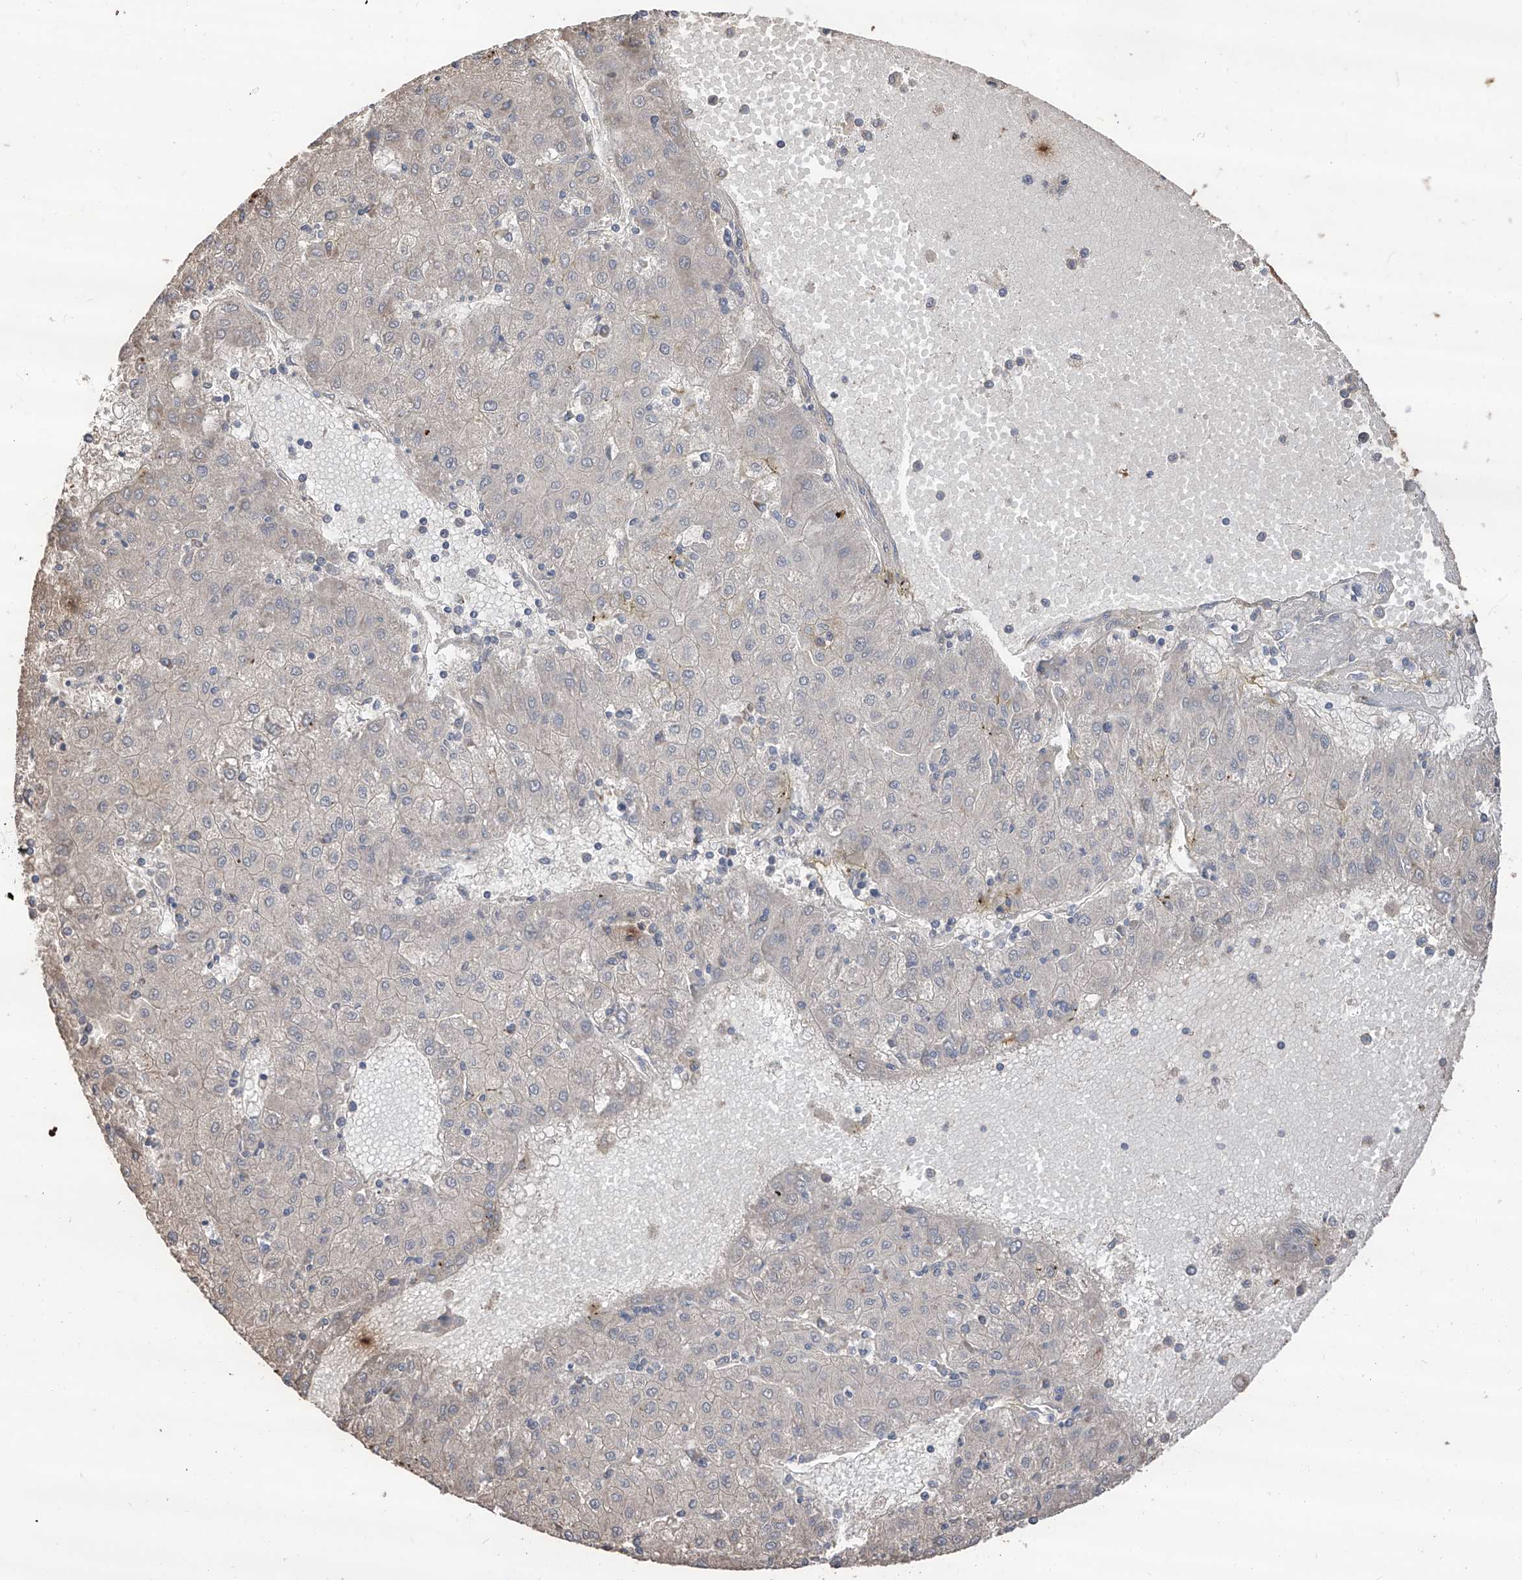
{"staining": {"intensity": "negative", "quantity": "none", "location": "none"}, "tissue": "liver cancer", "cell_type": "Tumor cells", "image_type": "cancer", "snomed": [{"axis": "morphology", "description": "Carcinoma, Hepatocellular, NOS"}, {"axis": "topography", "description": "Liver"}], "caption": "Tumor cells are negative for brown protein staining in liver cancer (hepatocellular carcinoma).", "gene": "EDN1", "patient": {"sex": "male", "age": 72}}